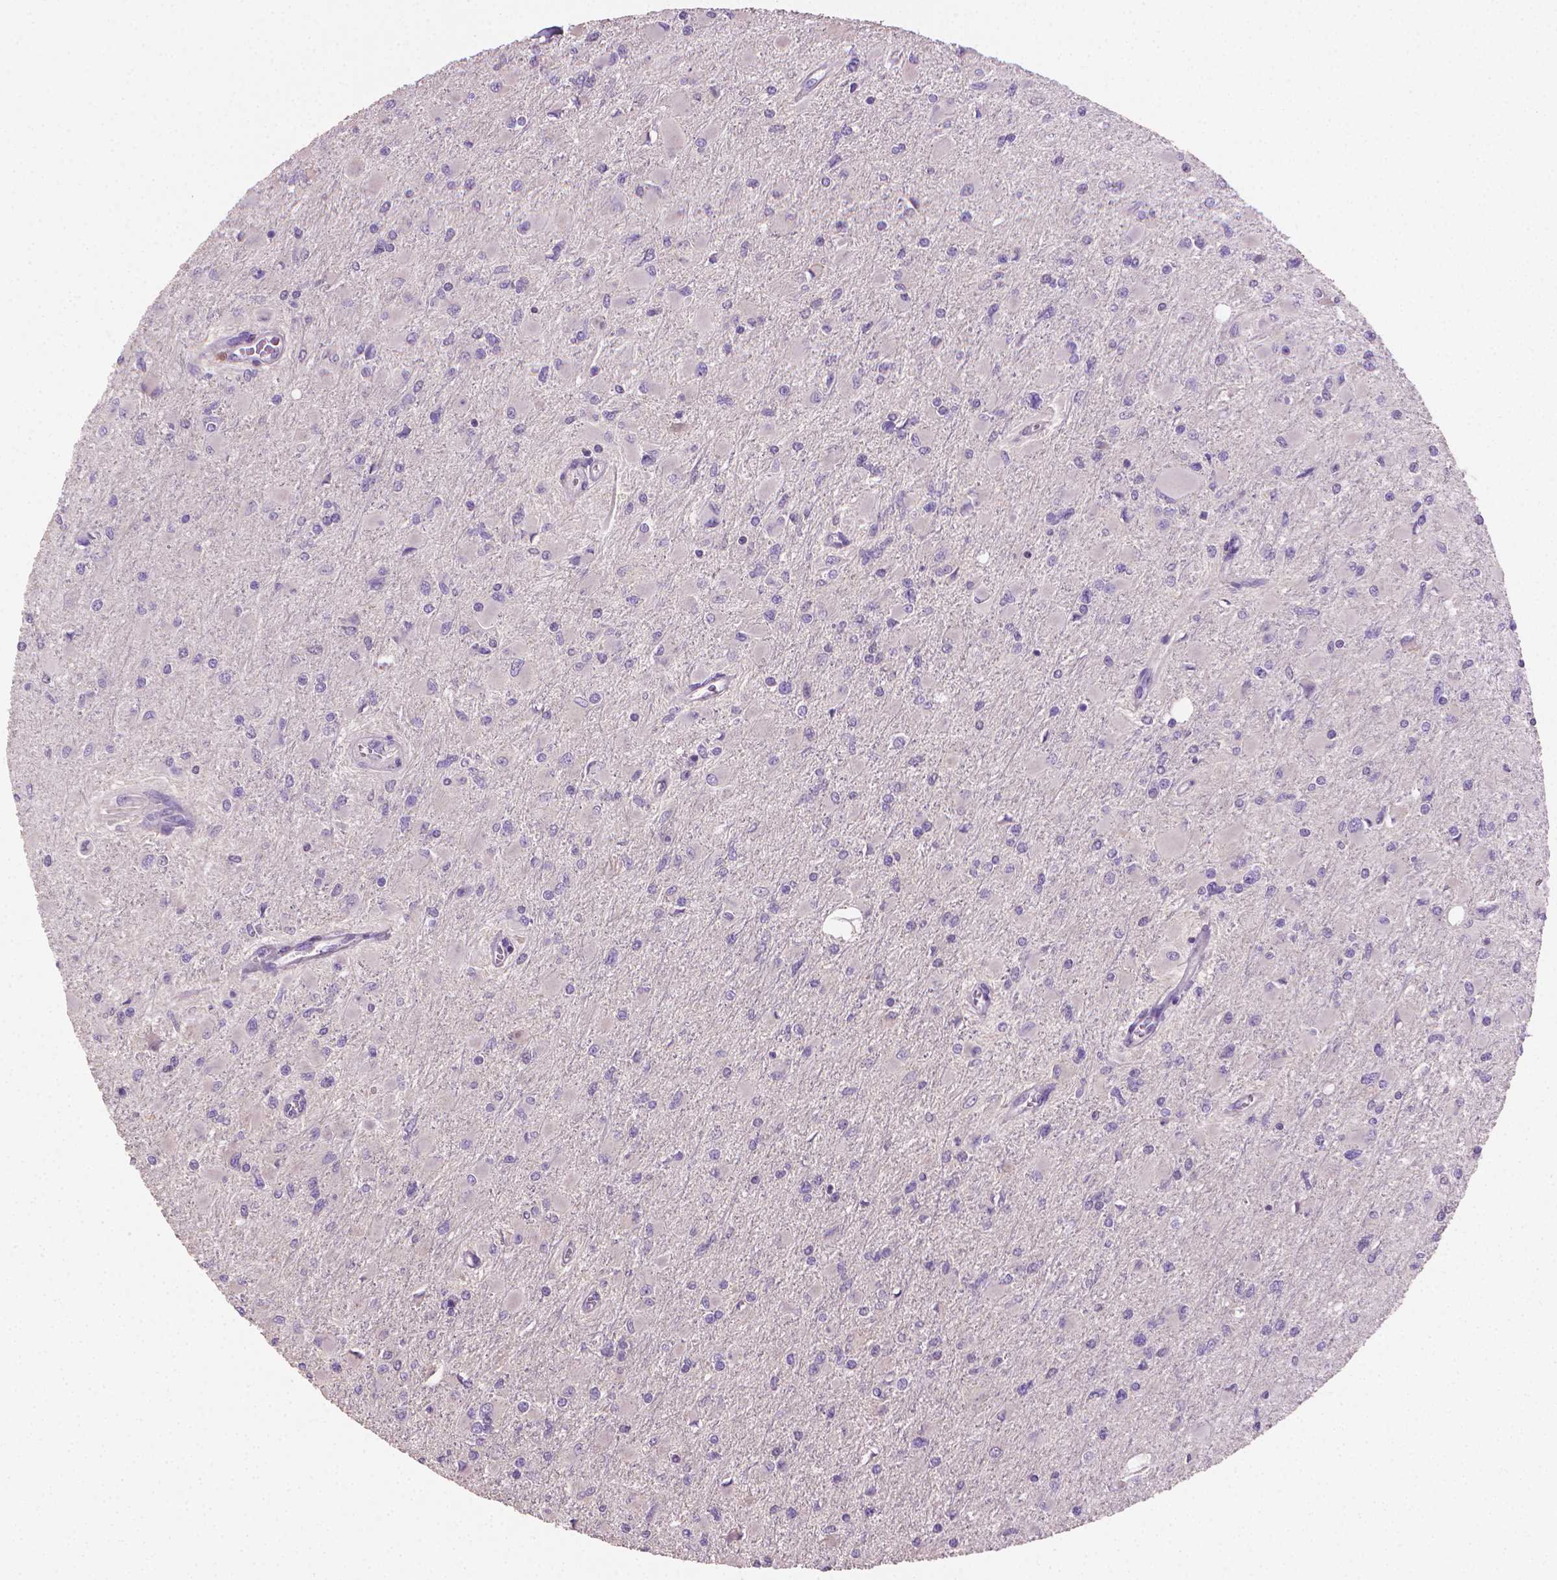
{"staining": {"intensity": "negative", "quantity": "none", "location": "none"}, "tissue": "glioma", "cell_type": "Tumor cells", "image_type": "cancer", "snomed": [{"axis": "morphology", "description": "Glioma, malignant, High grade"}, {"axis": "topography", "description": "Cerebral cortex"}], "caption": "Histopathology image shows no significant protein positivity in tumor cells of malignant high-grade glioma.", "gene": "CATIP", "patient": {"sex": "female", "age": 36}}